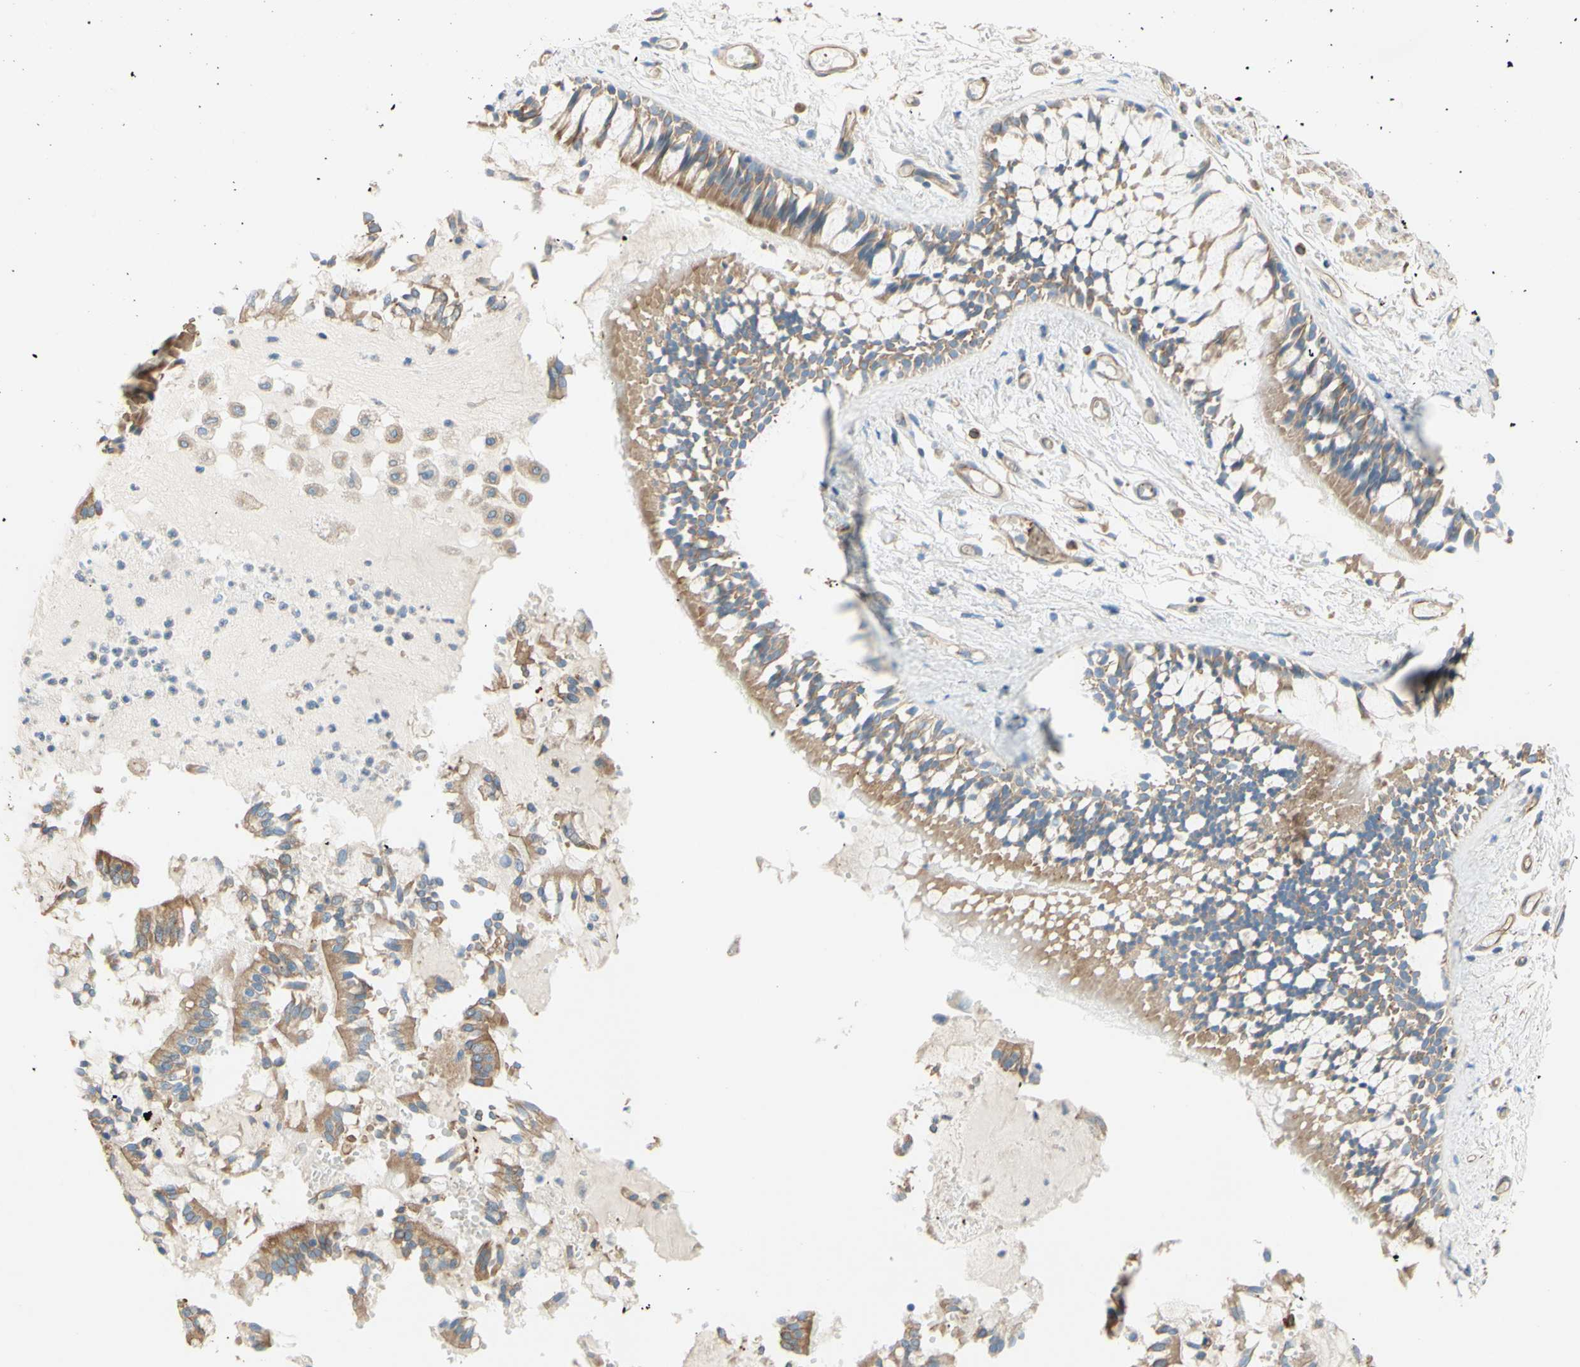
{"staining": {"intensity": "moderate", "quantity": ">75%", "location": "cytoplasmic/membranous"}, "tissue": "bronchus", "cell_type": "Respiratory epithelial cells", "image_type": "normal", "snomed": [{"axis": "morphology", "description": "Normal tissue, NOS"}, {"axis": "morphology", "description": "Inflammation, NOS"}, {"axis": "topography", "description": "Cartilage tissue"}, {"axis": "topography", "description": "Lung"}], "caption": "An immunohistochemistry (IHC) image of normal tissue is shown. Protein staining in brown labels moderate cytoplasmic/membranous positivity in bronchus within respiratory epithelial cells.", "gene": "ENDOD1", "patient": {"sex": "male", "age": 71}}